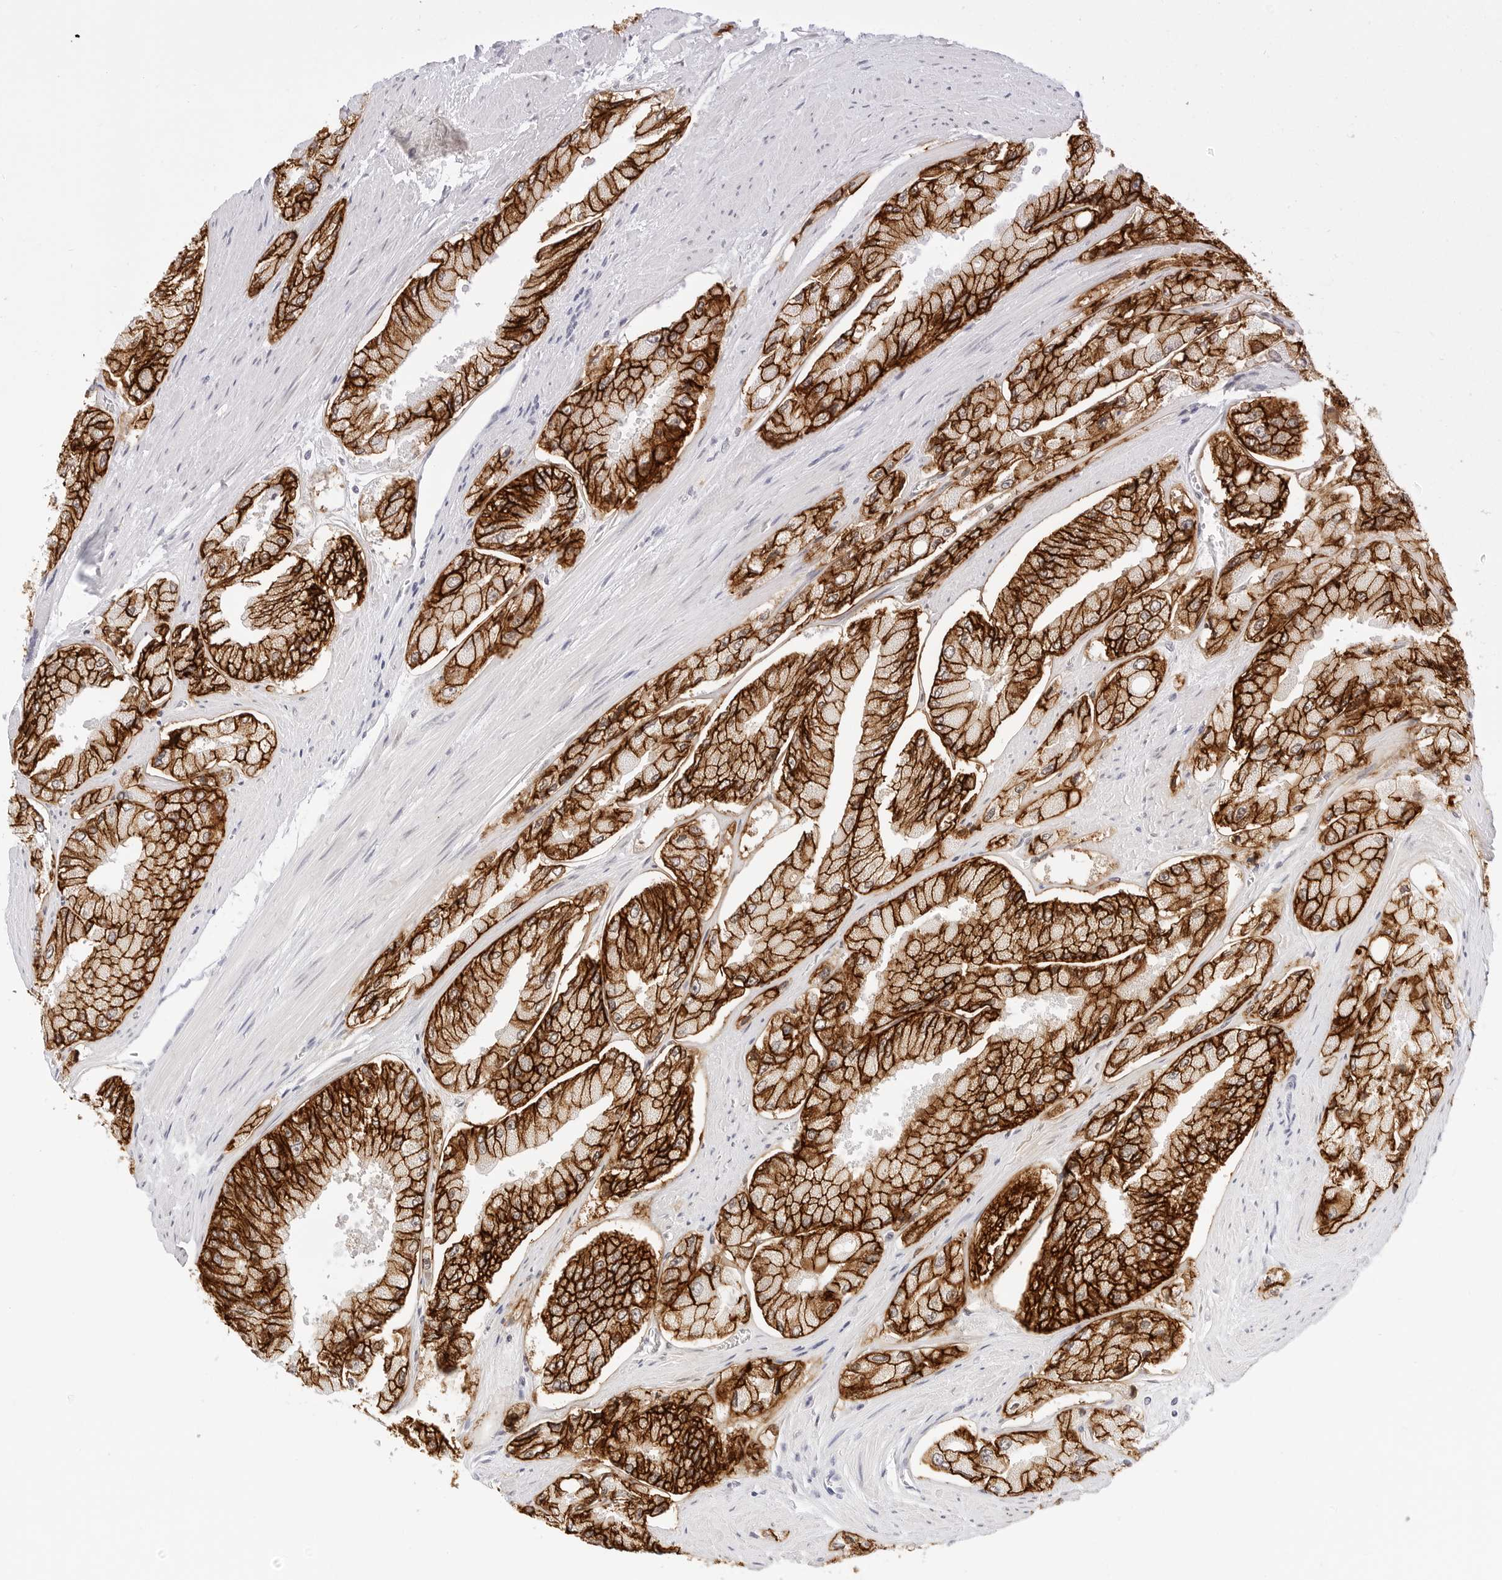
{"staining": {"intensity": "strong", "quantity": ">75%", "location": "cytoplasmic/membranous"}, "tissue": "prostate cancer", "cell_type": "Tumor cells", "image_type": "cancer", "snomed": [{"axis": "morphology", "description": "Adenocarcinoma, High grade"}, {"axis": "topography", "description": "Prostate"}], "caption": "This is an image of IHC staining of prostate adenocarcinoma (high-grade), which shows strong positivity in the cytoplasmic/membranous of tumor cells.", "gene": "CDH1", "patient": {"sex": "male", "age": 58}}